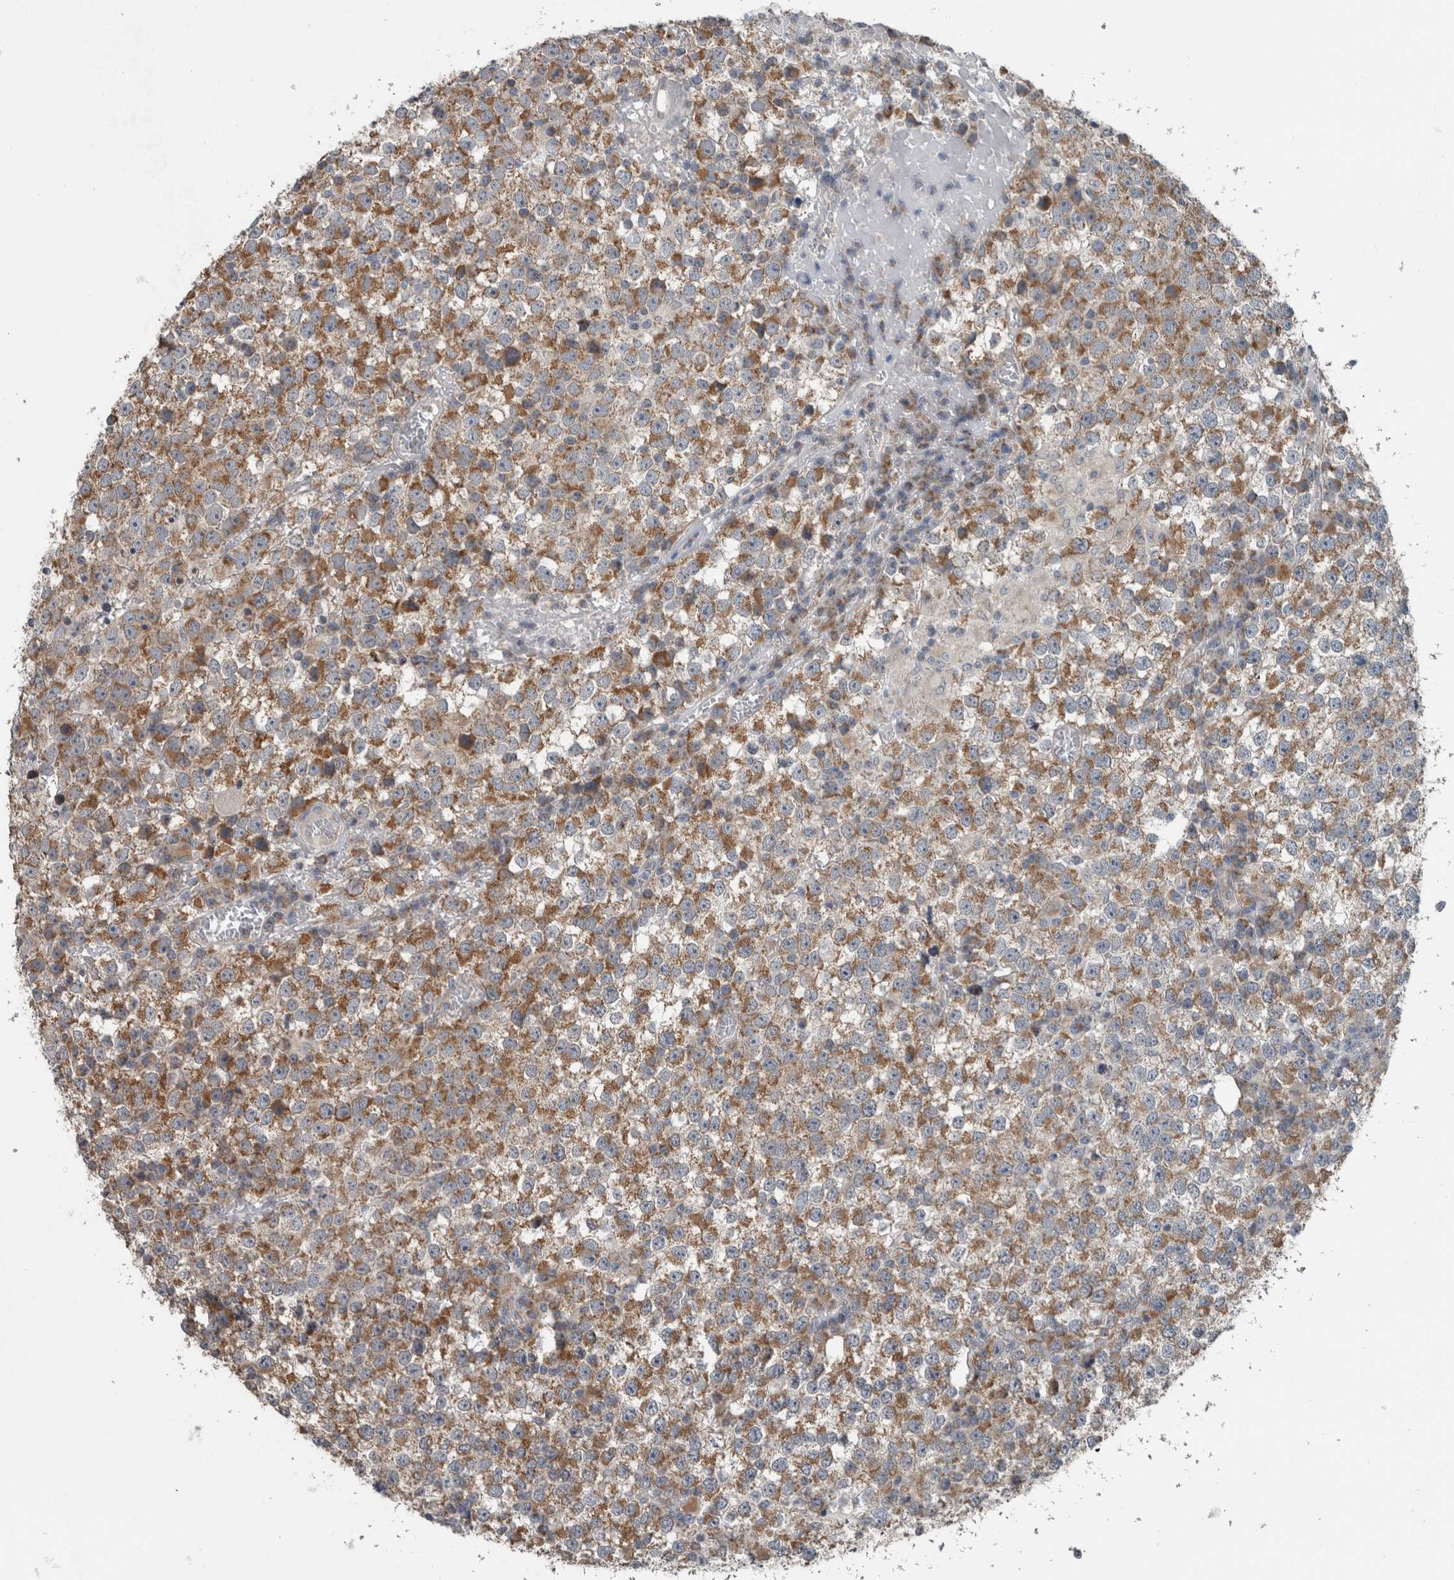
{"staining": {"intensity": "moderate", "quantity": ">75%", "location": "cytoplasmic/membranous"}, "tissue": "testis cancer", "cell_type": "Tumor cells", "image_type": "cancer", "snomed": [{"axis": "morphology", "description": "Seminoma, NOS"}, {"axis": "topography", "description": "Testis"}], "caption": "IHC micrograph of neoplastic tissue: testis cancer (seminoma) stained using IHC reveals medium levels of moderate protein expression localized specifically in the cytoplasmic/membranous of tumor cells, appearing as a cytoplasmic/membranous brown color.", "gene": "ARMC1", "patient": {"sex": "male", "age": 65}}